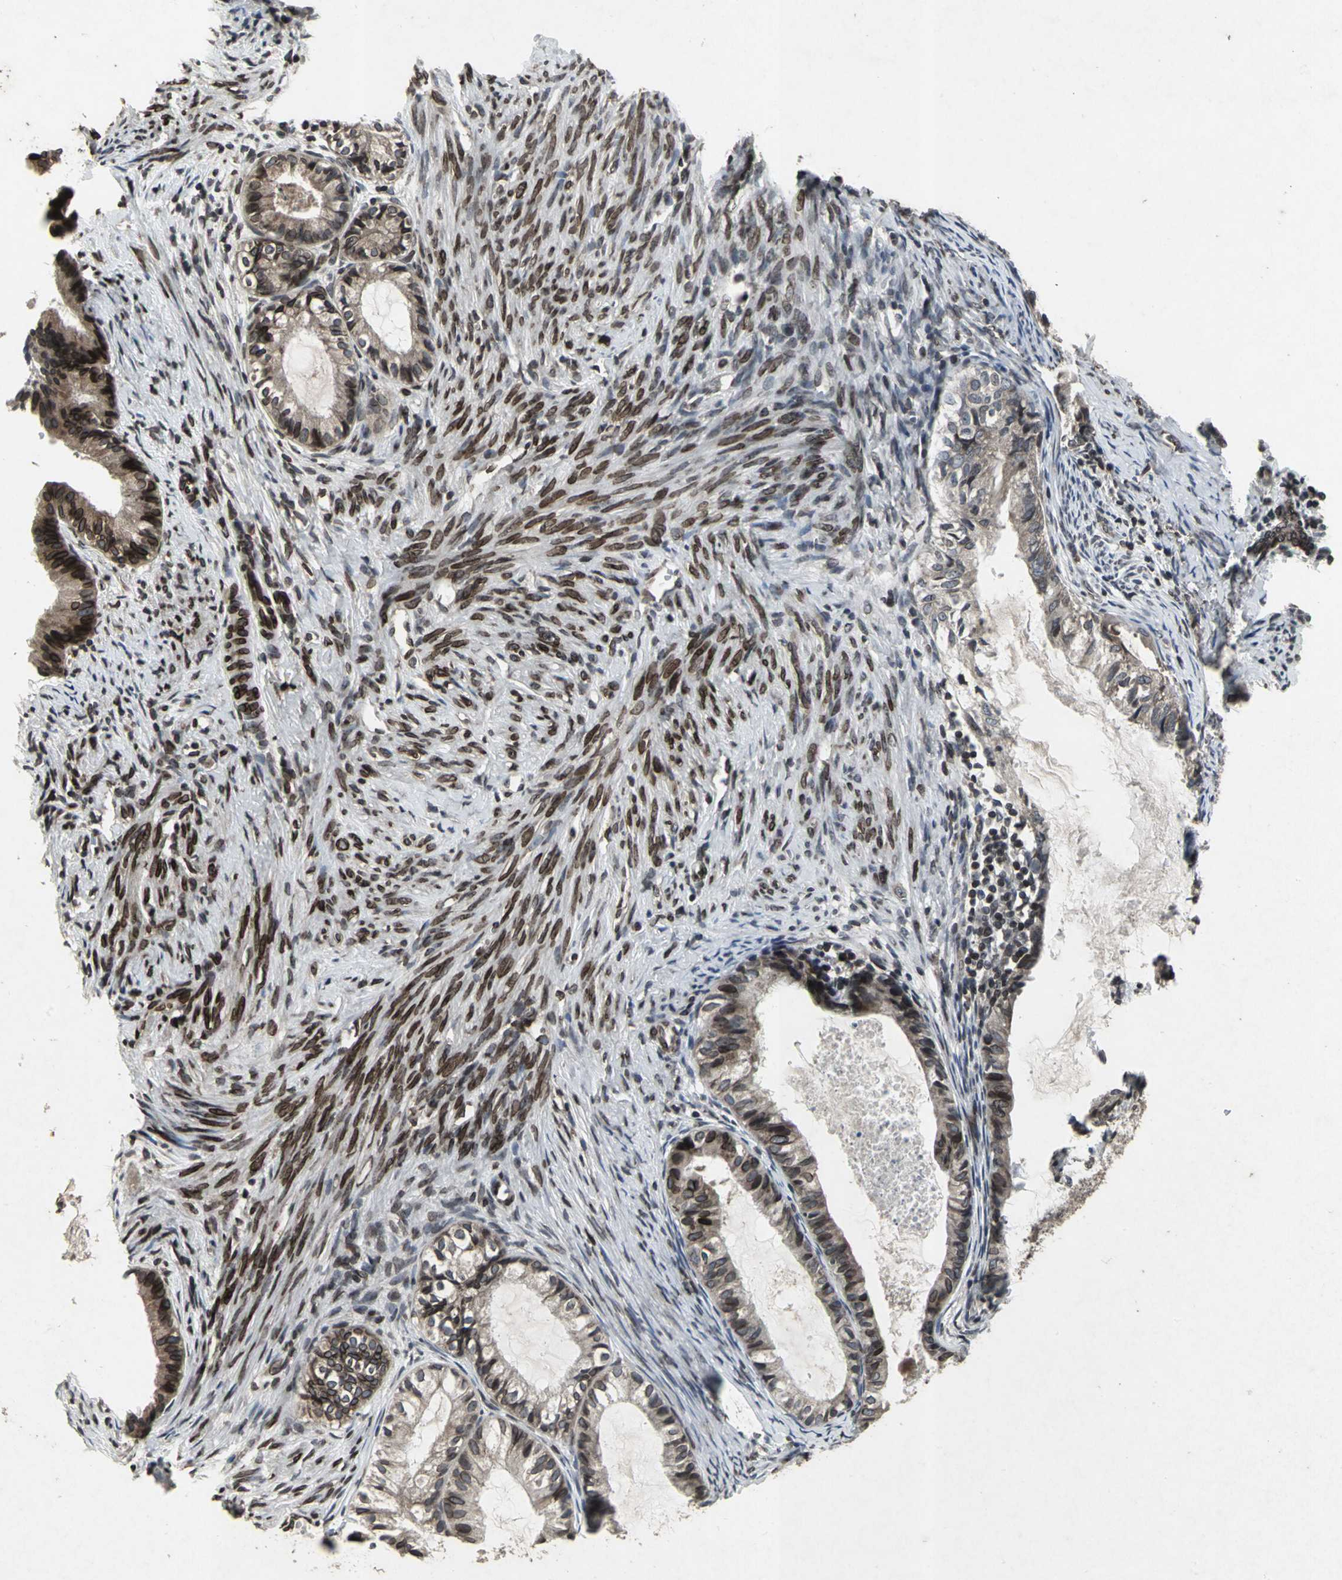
{"staining": {"intensity": "strong", "quantity": ">75%", "location": "nuclear"}, "tissue": "cervical cancer", "cell_type": "Tumor cells", "image_type": "cancer", "snomed": [{"axis": "morphology", "description": "Normal tissue, NOS"}, {"axis": "morphology", "description": "Adenocarcinoma, NOS"}, {"axis": "topography", "description": "Cervix"}, {"axis": "topography", "description": "Endometrium"}], "caption": "An immunohistochemistry photomicrograph of neoplastic tissue is shown. Protein staining in brown highlights strong nuclear positivity in cervical cancer (adenocarcinoma) within tumor cells. The protein of interest is shown in brown color, while the nuclei are stained blue.", "gene": "SH2B3", "patient": {"sex": "female", "age": 86}}